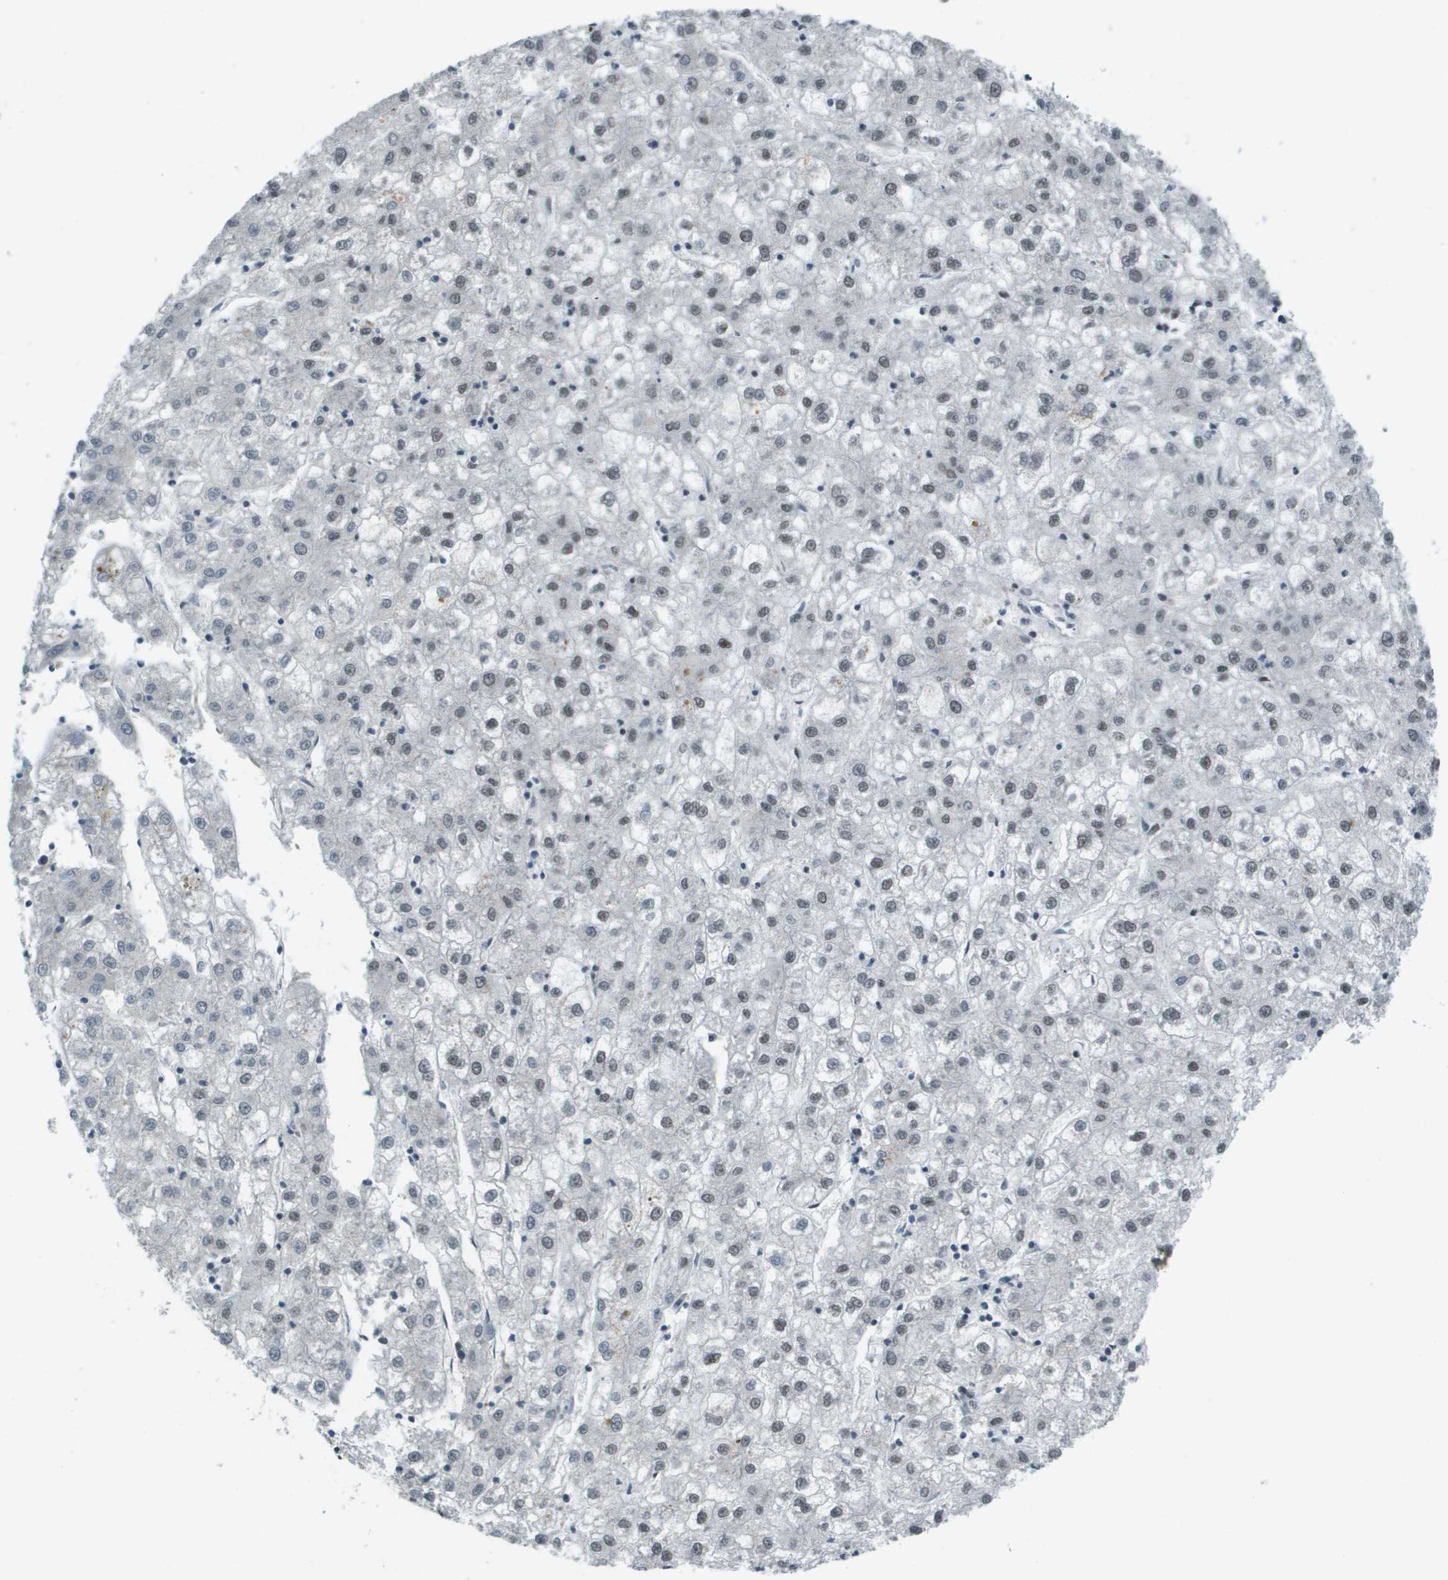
{"staining": {"intensity": "weak", "quantity": "25%-75%", "location": "nuclear"}, "tissue": "liver cancer", "cell_type": "Tumor cells", "image_type": "cancer", "snomed": [{"axis": "morphology", "description": "Carcinoma, Hepatocellular, NOS"}, {"axis": "topography", "description": "Liver"}], "caption": "Liver hepatocellular carcinoma stained with IHC reveals weak nuclear expression in about 25%-75% of tumor cells.", "gene": "IRF7", "patient": {"sex": "male", "age": 72}}